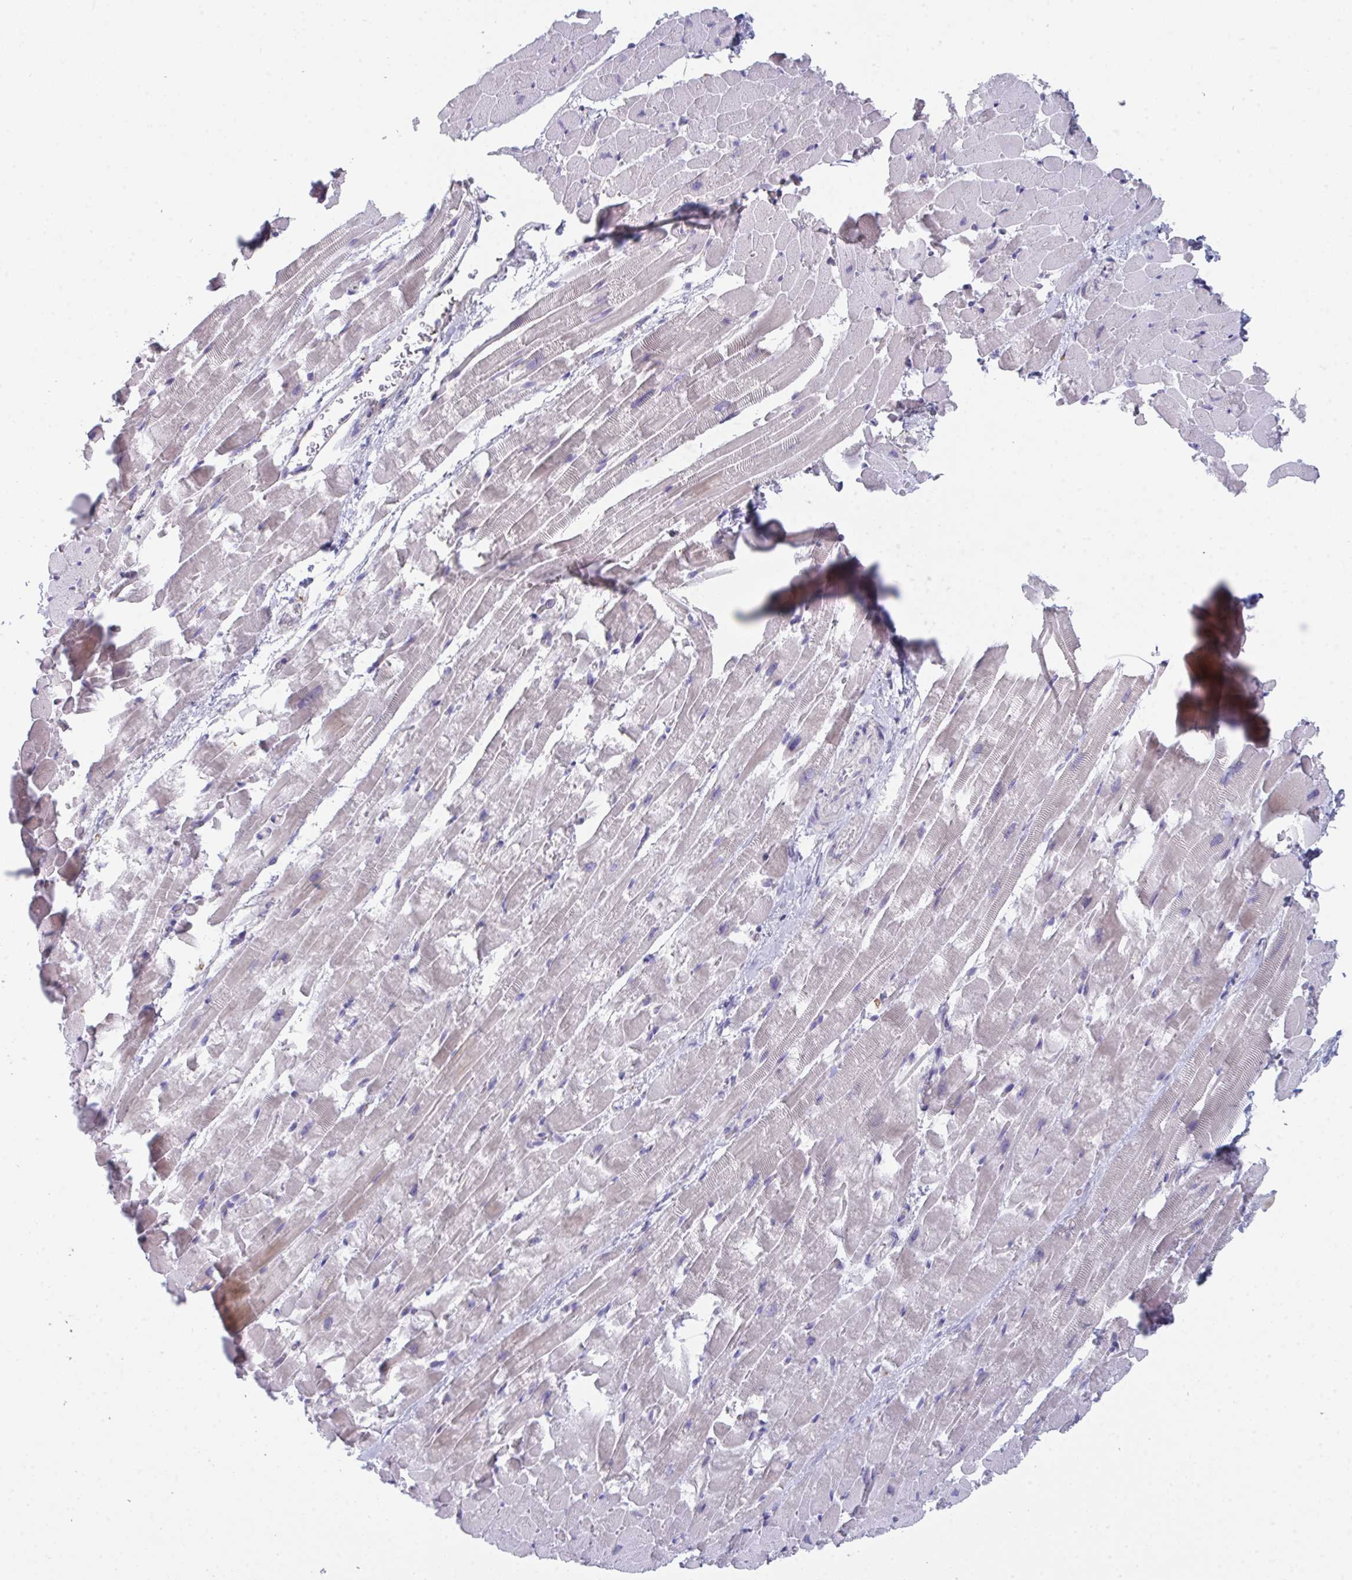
{"staining": {"intensity": "negative", "quantity": "none", "location": "none"}, "tissue": "heart muscle", "cell_type": "Cardiomyocytes", "image_type": "normal", "snomed": [{"axis": "morphology", "description": "Normal tissue, NOS"}, {"axis": "topography", "description": "Heart"}], "caption": "DAB immunohistochemical staining of normal heart muscle exhibits no significant positivity in cardiomyocytes.", "gene": "HGFAC", "patient": {"sex": "male", "age": 37}}